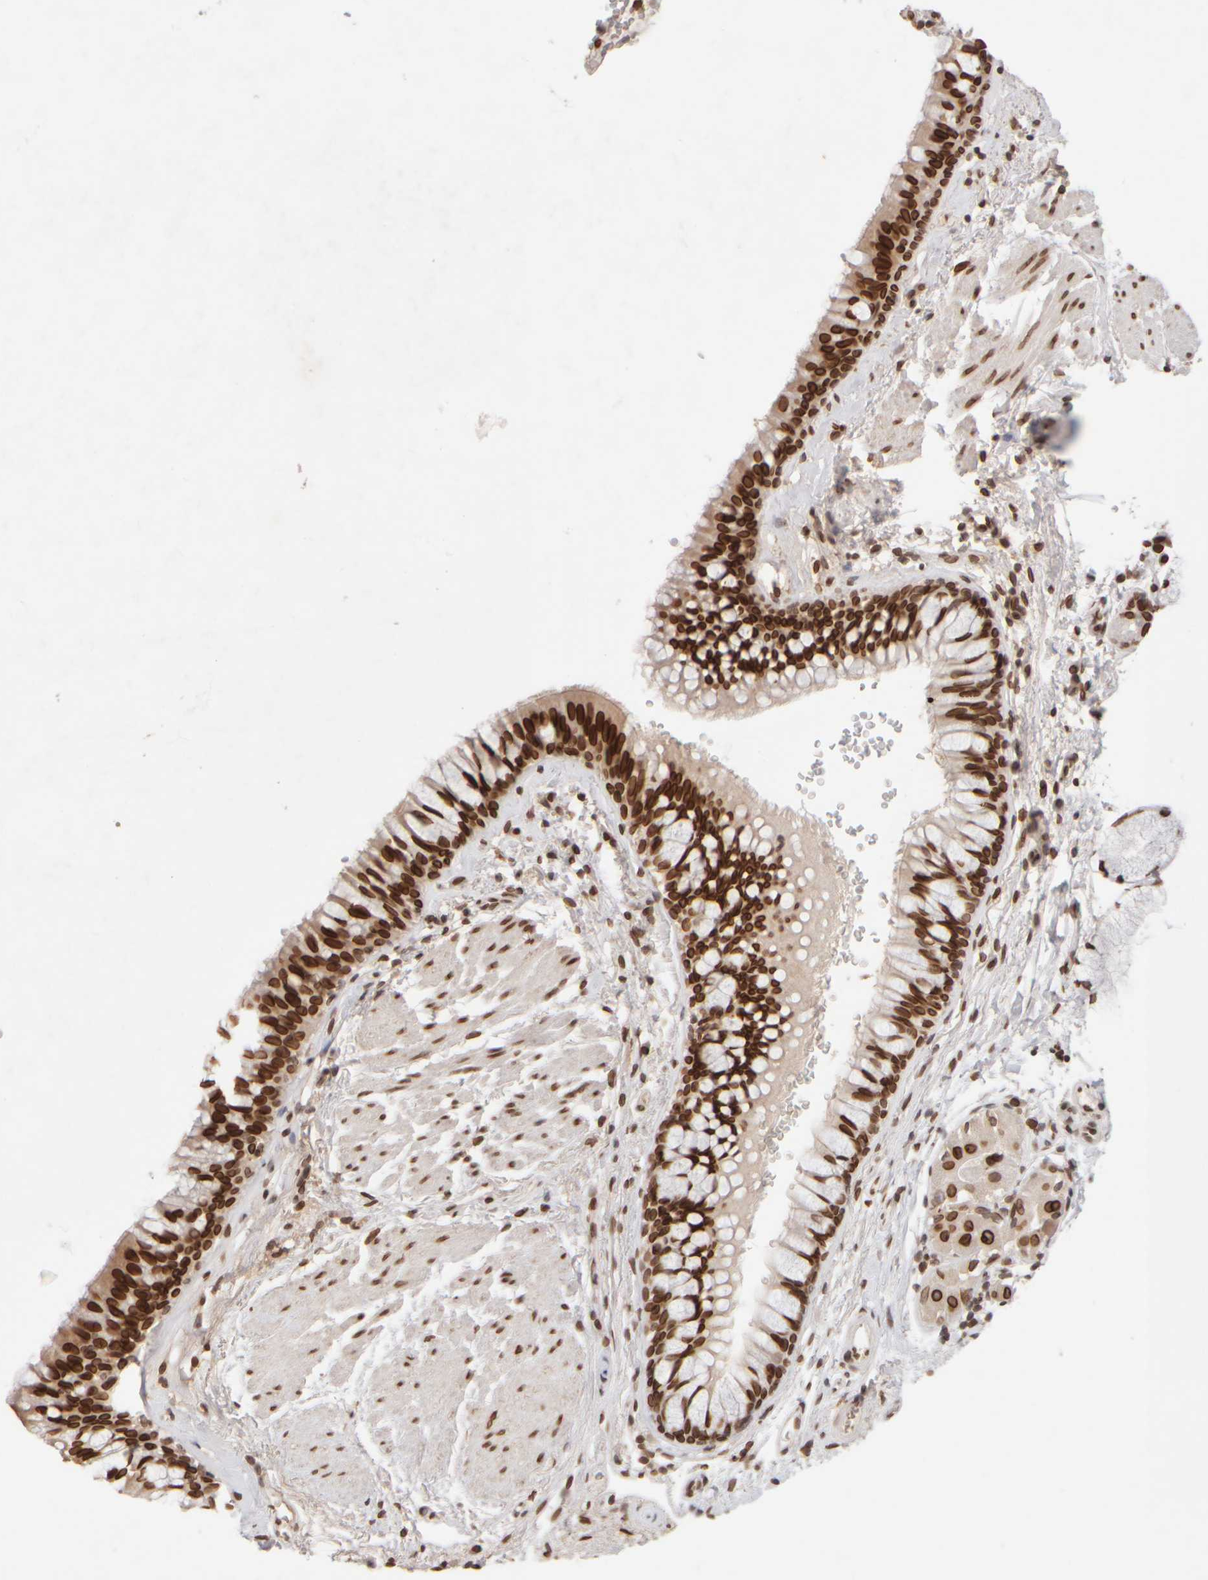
{"staining": {"intensity": "strong", "quantity": ">75%", "location": "cytoplasmic/membranous,nuclear"}, "tissue": "bronchus", "cell_type": "Respiratory epithelial cells", "image_type": "normal", "snomed": [{"axis": "morphology", "description": "Normal tissue, NOS"}, {"axis": "topography", "description": "Cartilage tissue"}, {"axis": "topography", "description": "Bronchus"}], "caption": "About >75% of respiratory epithelial cells in normal human bronchus display strong cytoplasmic/membranous,nuclear protein positivity as visualized by brown immunohistochemical staining.", "gene": "ZC3HC1", "patient": {"sex": "female", "age": 53}}